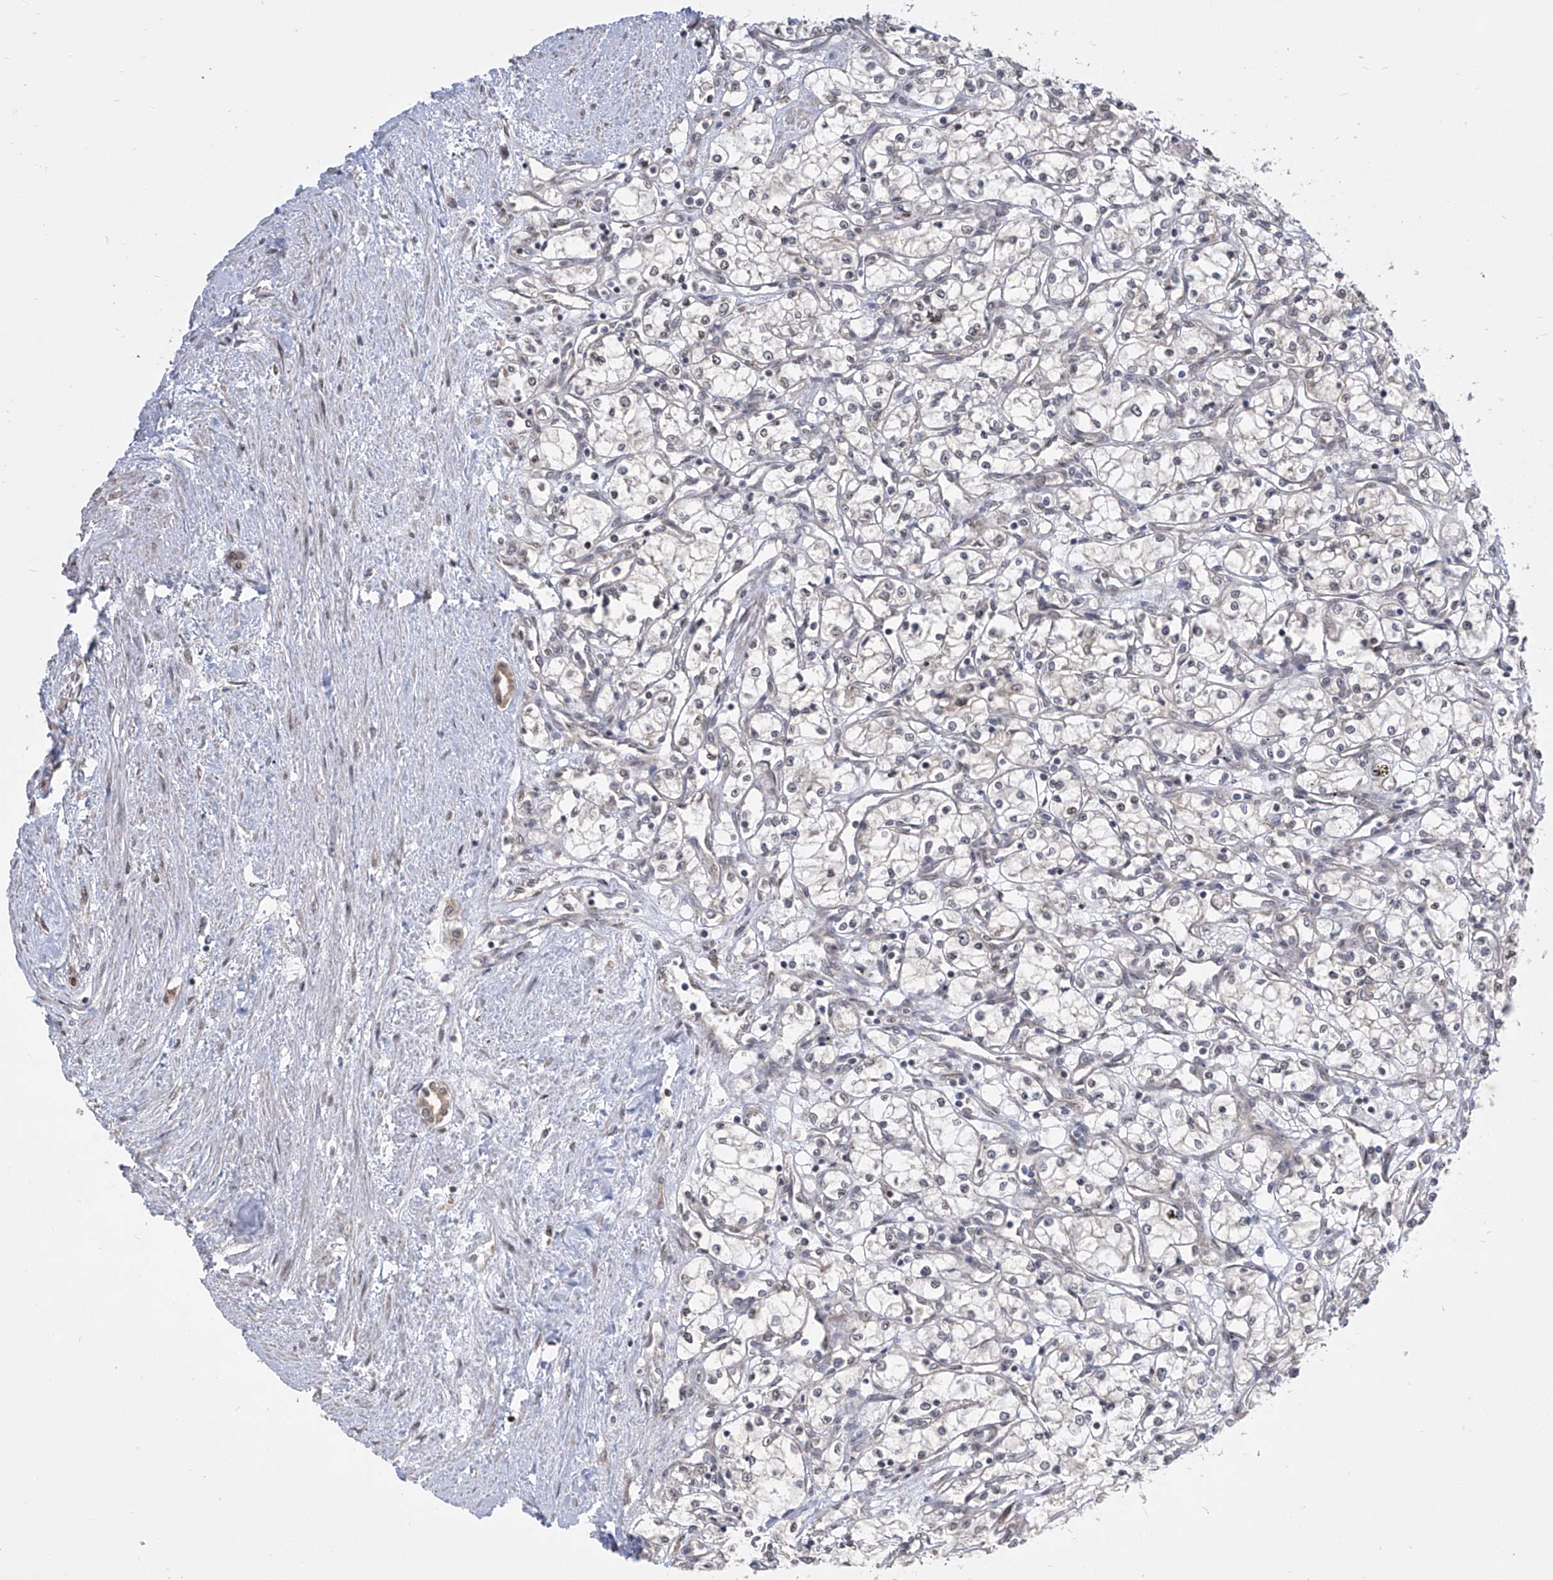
{"staining": {"intensity": "negative", "quantity": "none", "location": "none"}, "tissue": "renal cancer", "cell_type": "Tumor cells", "image_type": "cancer", "snomed": [{"axis": "morphology", "description": "Adenocarcinoma, NOS"}, {"axis": "topography", "description": "Kidney"}], "caption": "Renal cancer was stained to show a protein in brown. There is no significant positivity in tumor cells.", "gene": "CETN2", "patient": {"sex": "male", "age": 59}}